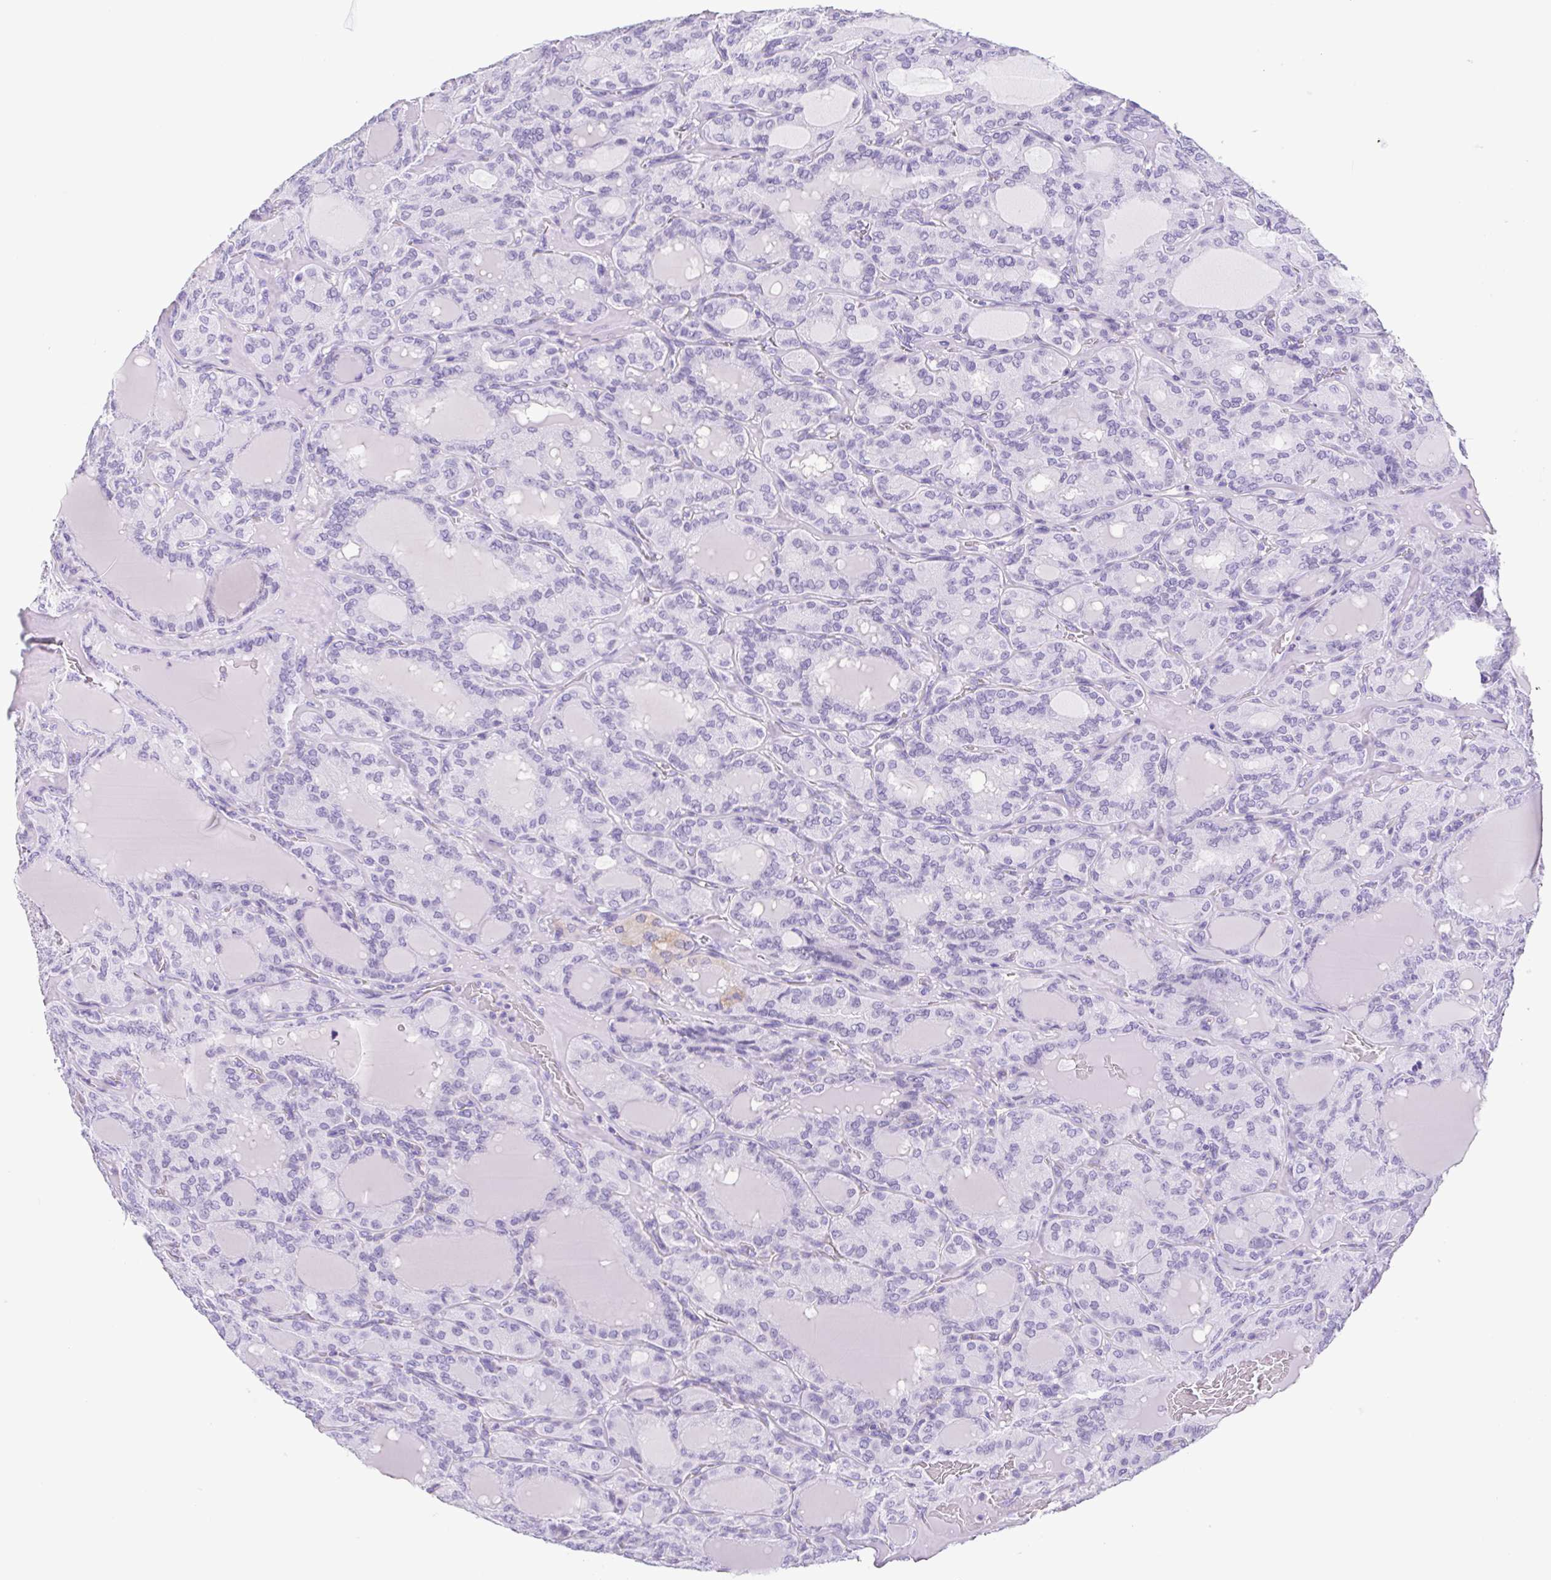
{"staining": {"intensity": "negative", "quantity": "none", "location": "none"}, "tissue": "thyroid cancer", "cell_type": "Tumor cells", "image_type": "cancer", "snomed": [{"axis": "morphology", "description": "Papillary adenocarcinoma, NOS"}, {"axis": "topography", "description": "Thyroid gland"}], "caption": "Immunohistochemical staining of human thyroid papillary adenocarcinoma displays no significant positivity in tumor cells.", "gene": "CYP21A2", "patient": {"sex": "male", "age": 87}}